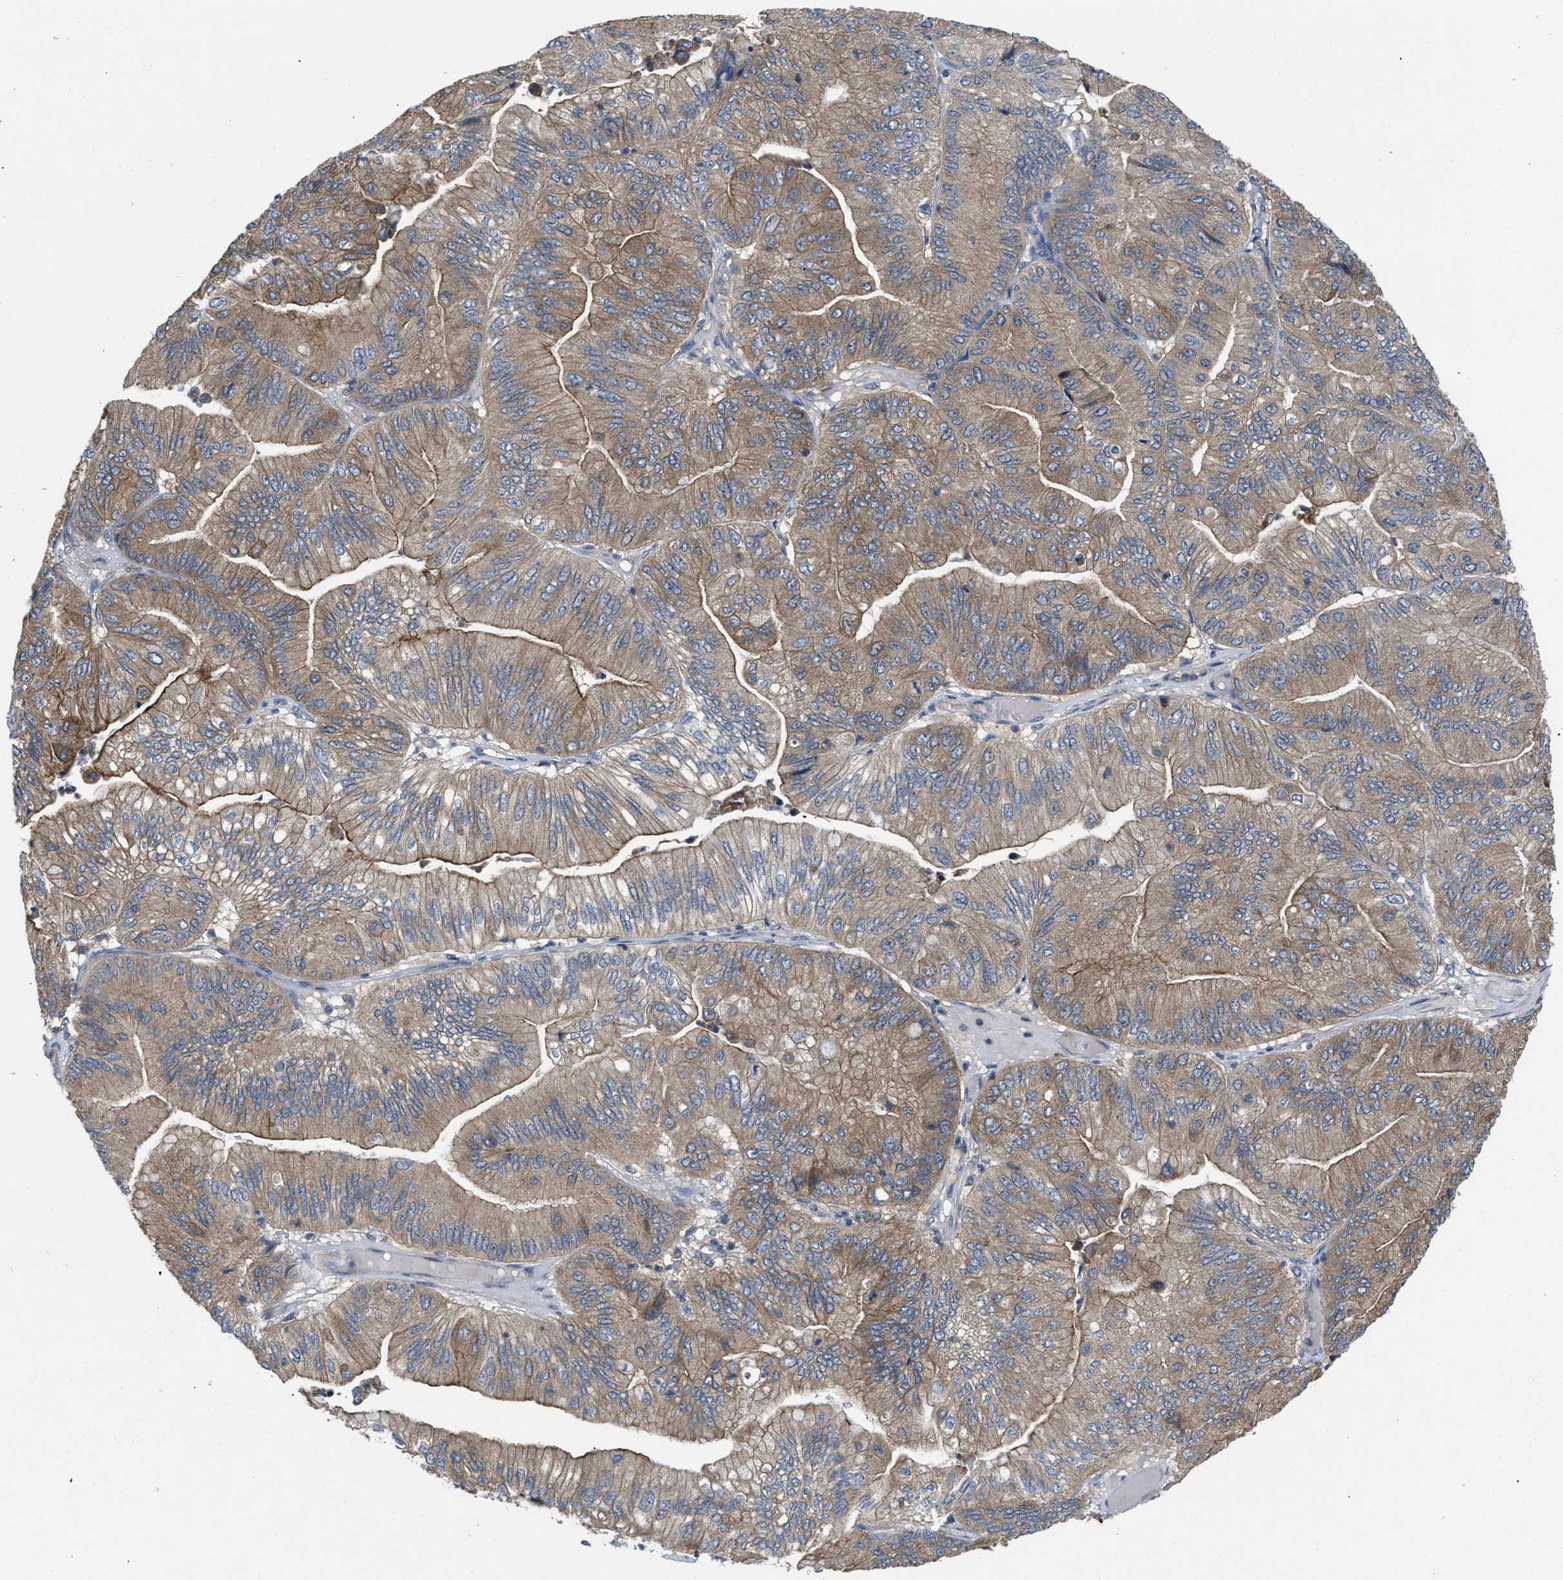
{"staining": {"intensity": "moderate", "quantity": ">75%", "location": "cytoplasmic/membranous"}, "tissue": "ovarian cancer", "cell_type": "Tumor cells", "image_type": "cancer", "snomed": [{"axis": "morphology", "description": "Cystadenocarcinoma, mucinous, NOS"}, {"axis": "topography", "description": "Ovary"}], "caption": "IHC of ovarian cancer (mucinous cystadenocarcinoma) exhibits medium levels of moderate cytoplasmic/membranous staining in approximately >75% of tumor cells.", "gene": "TMEM131", "patient": {"sex": "female", "age": 61}}